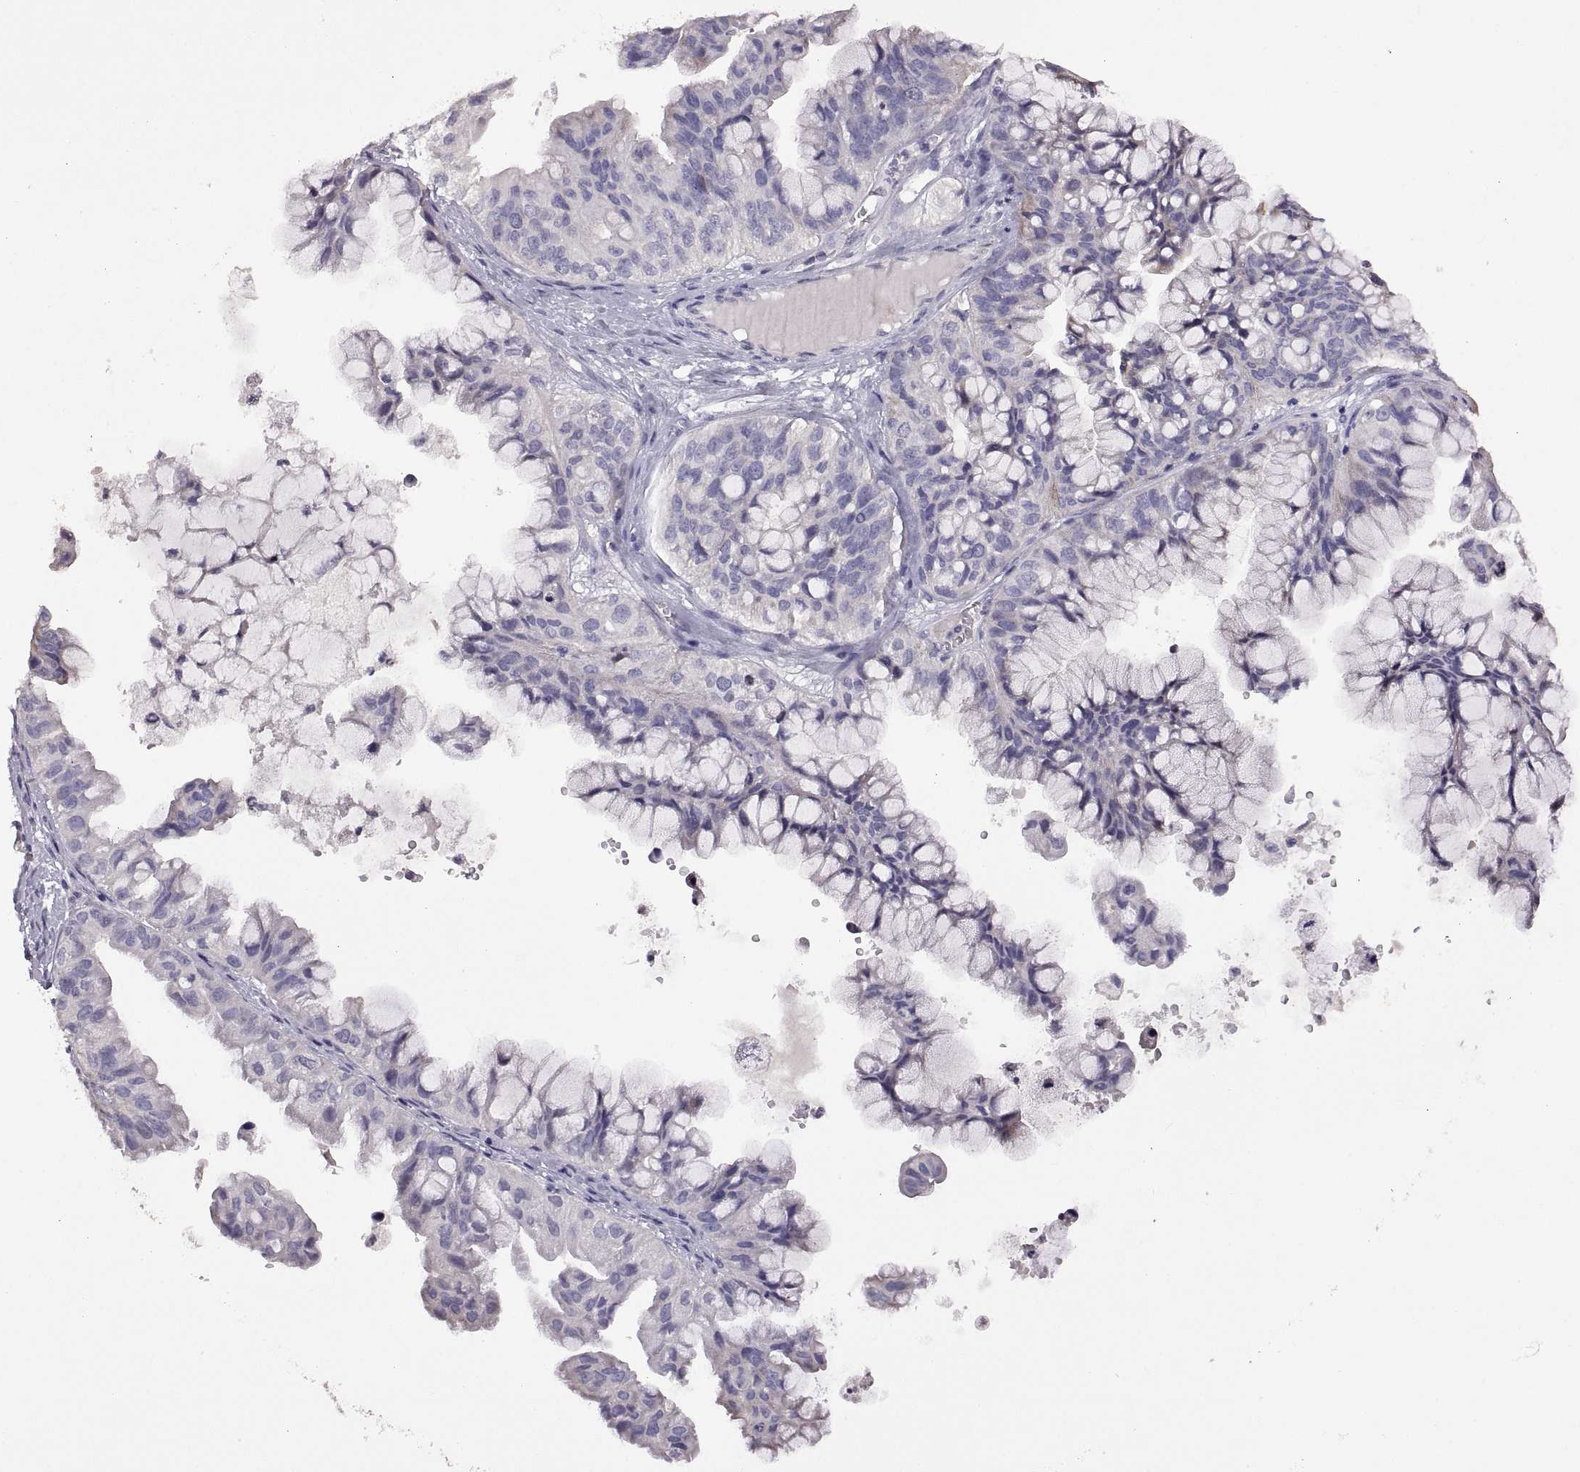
{"staining": {"intensity": "negative", "quantity": "none", "location": "none"}, "tissue": "ovarian cancer", "cell_type": "Tumor cells", "image_type": "cancer", "snomed": [{"axis": "morphology", "description": "Cystadenocarcinoma, mucinous, NOS"}, {"axis": "topography", "description": "Ovary"}], "caption": "An IHC micrograph of ovarian cancer is shown. There is no staining in tumor cells of ovarian cancer.", "gene": "DEFB136", "patient": {"sex": "female", "age": 76}}